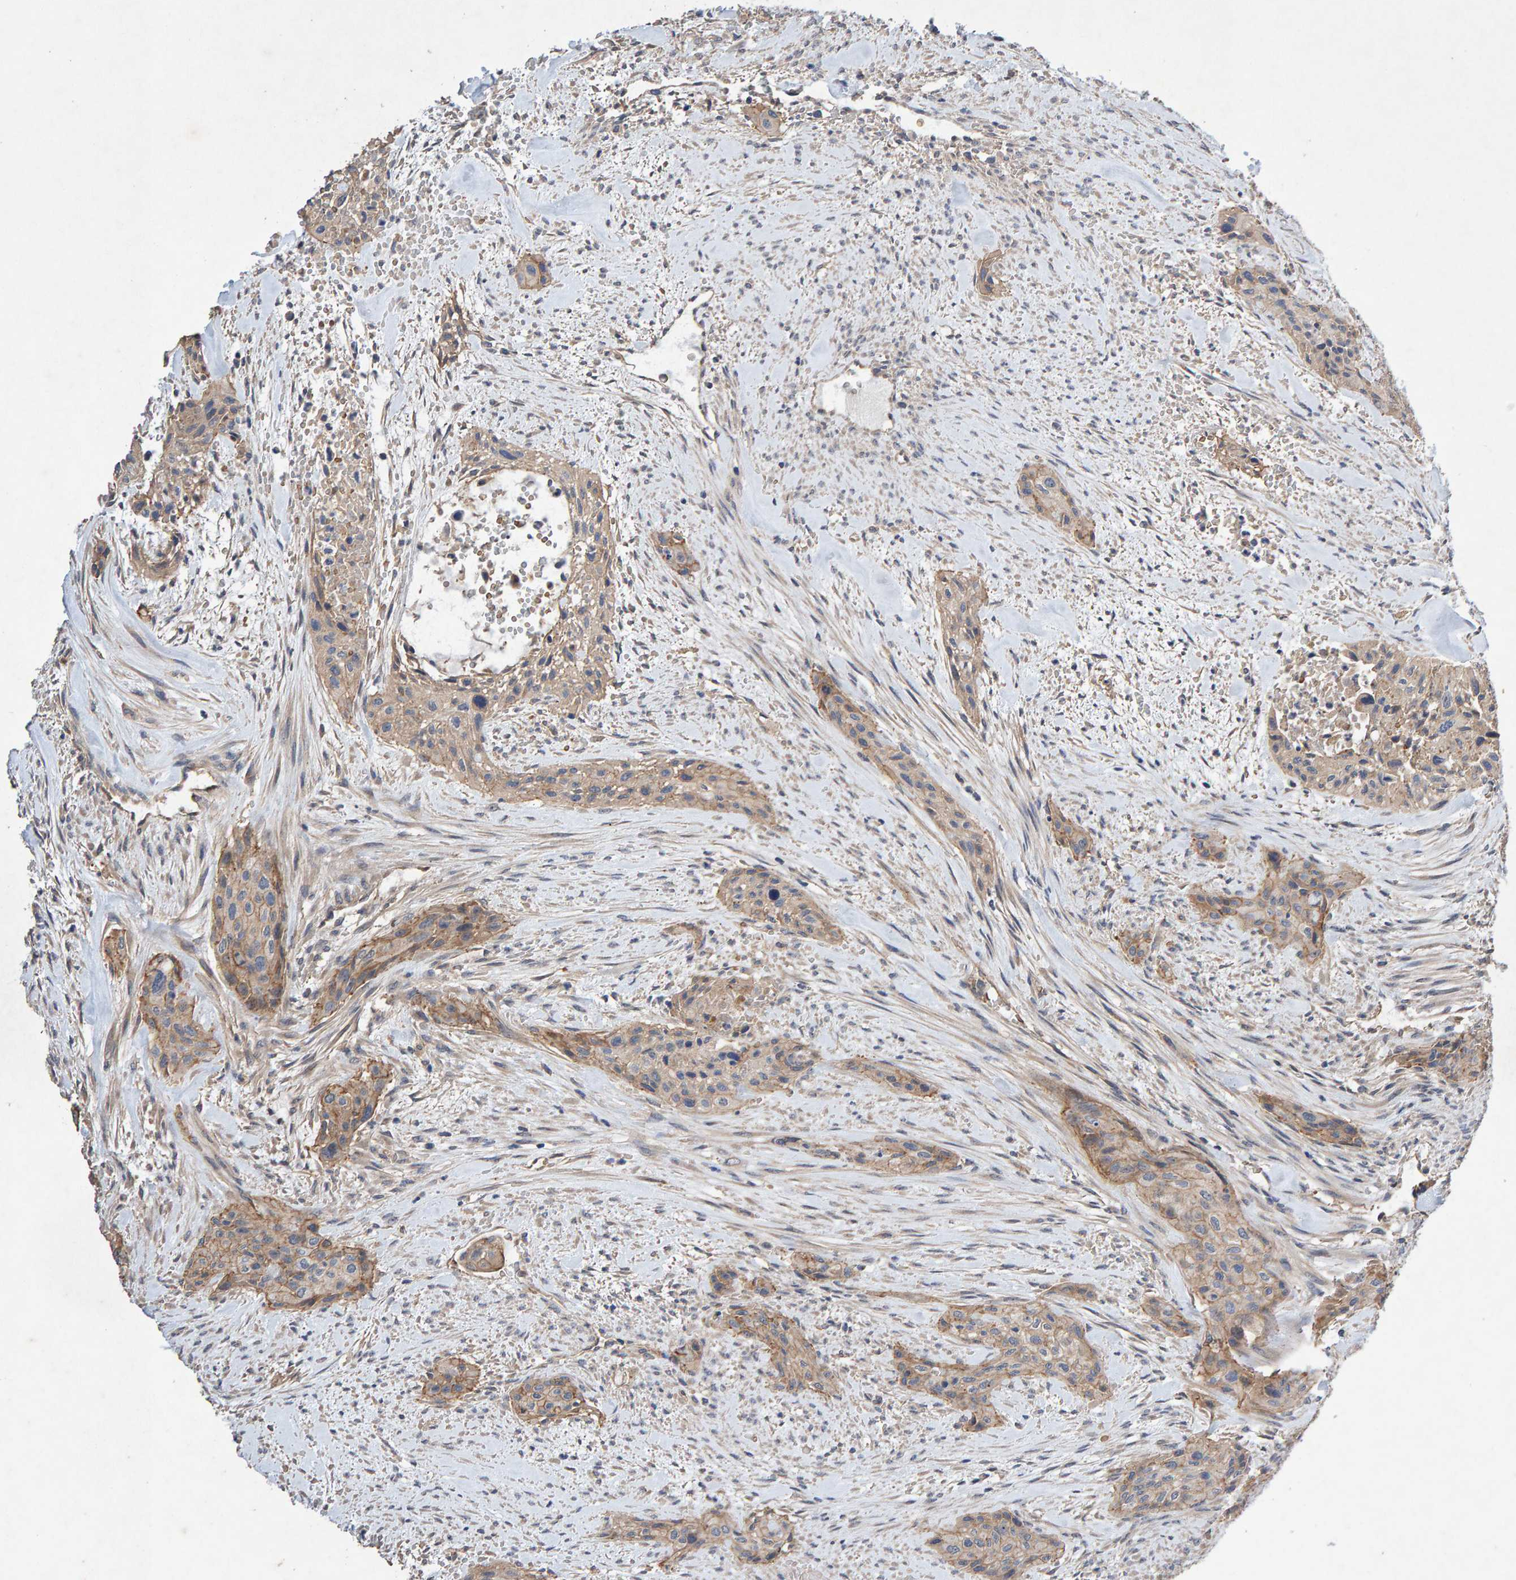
{"staining": {"intensity": "weak", "quantity": "25%-75%", "location": "cytoplasmic/membranous"}, "tissue": "urothelial cancer", "cell_type": "Tumor cells", "image_type": "cancer", "snomed": [{"axis": "morphology", "description": "Urothelial carcinoma, High grade"}, {"axis": "topography", "description": "Urinary bladder"}], "caption": "IHC micrograph of neoplastic tissue: human high-grade urothelial carcinoma stained using IHC displays low levels of weak protein expression localized specifically in the cytoplasmic/membranous of tumor cells, appearing as a cytoplasmic/membranous brown color.", "gene": "EFR3A", "patient": {"sex": "male", "age": 35}}